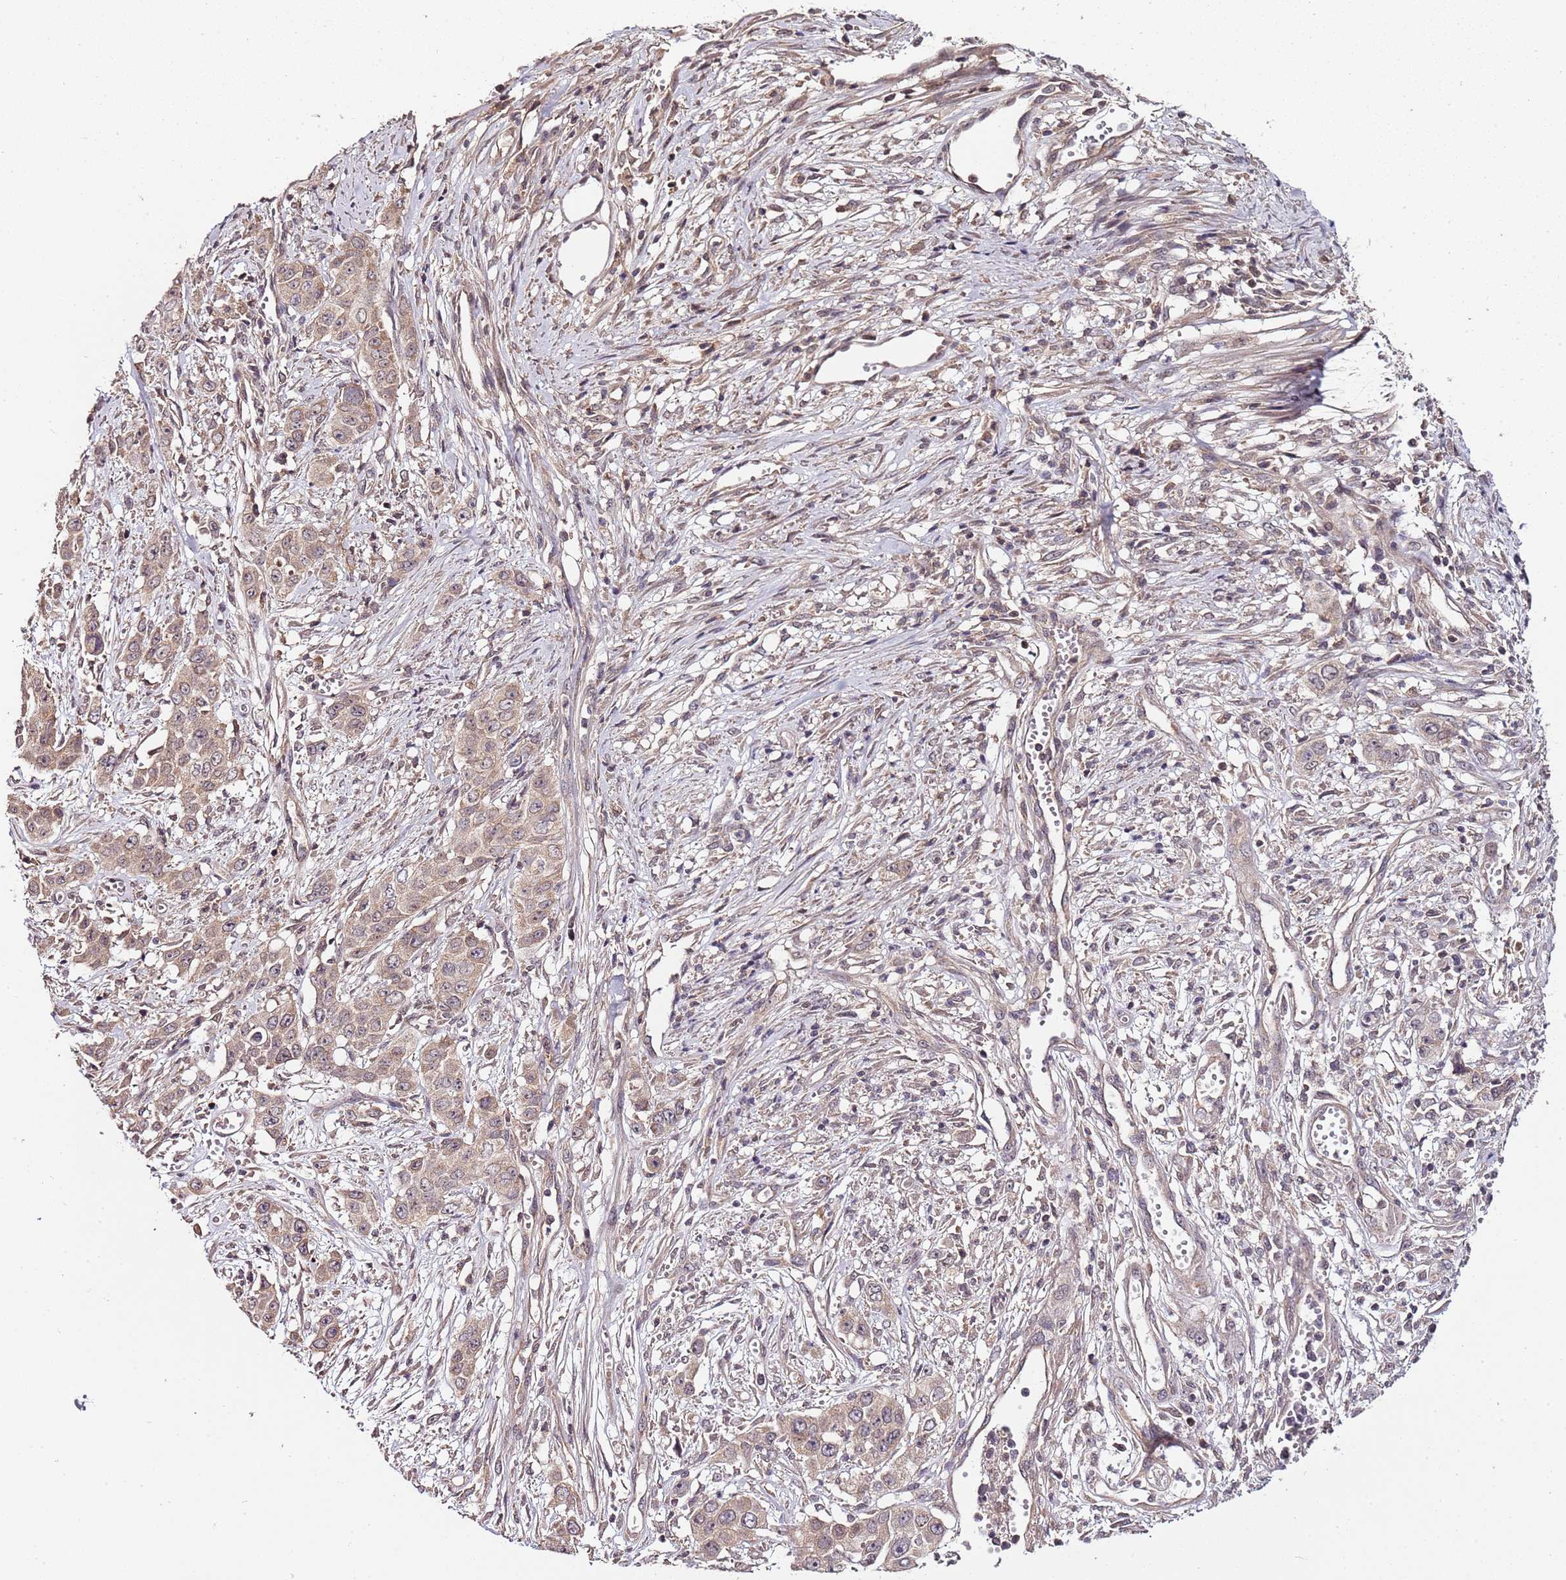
{"staining": {"intensity": "weak", "quantity": "25%-75%", "location": "cytoplasmic/membranous"}, "tissue": "stomach cancer", "cell_type": "Tumor cells", "image_type": "cancer", "snomed": [{"axis": "morphology", "description": "Adenocarcinoma, NOS"}, {"axis": "topography", "description": "Stomach, upper"}], "caption": "The photomicrograph displays immunohistochemical staining of stomach cancer. There is weak cytoplasmic/membranous staining is seen in about 25%-75% of tumor cells.", "gene": "LIN37", "patient": {"sex": "male", "age": 62}}